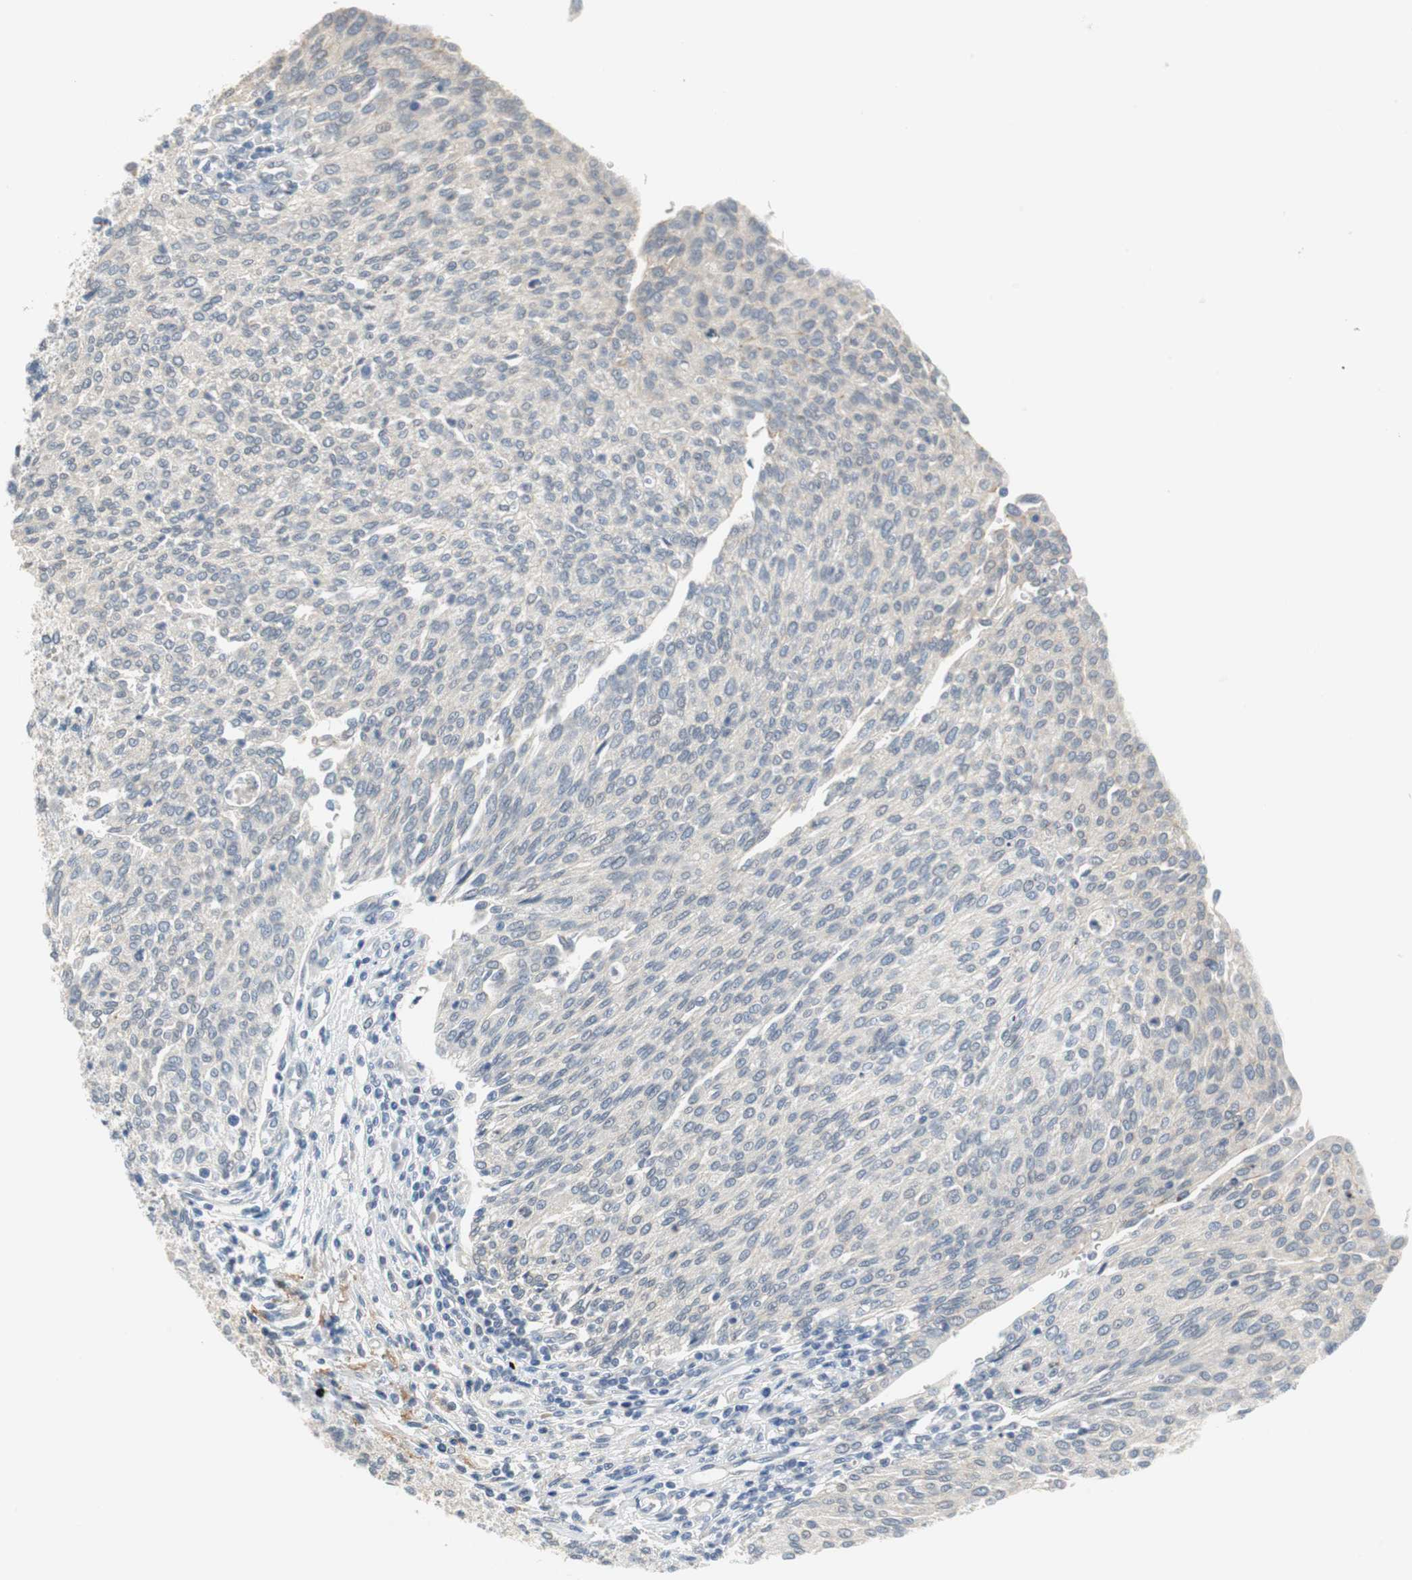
{"staining": {"intensity": "negative", "quantity": "none", "location": "none"}, "tissue": "urothelial cancer", "cell_type": "Tumor cells", "image_type": "cancer", "snomed": [{"axis": "morphology", "description": "Urothelial carcinoma, Low grade"}, {"axis": "topography", "description": "Urinary bladder"}], "caption": "Immunohistochemistry of urothelial cancer shows no positivity in tumor cells.", "gene": "MUC7", "patient": {"sex": "female", "age": 79}}